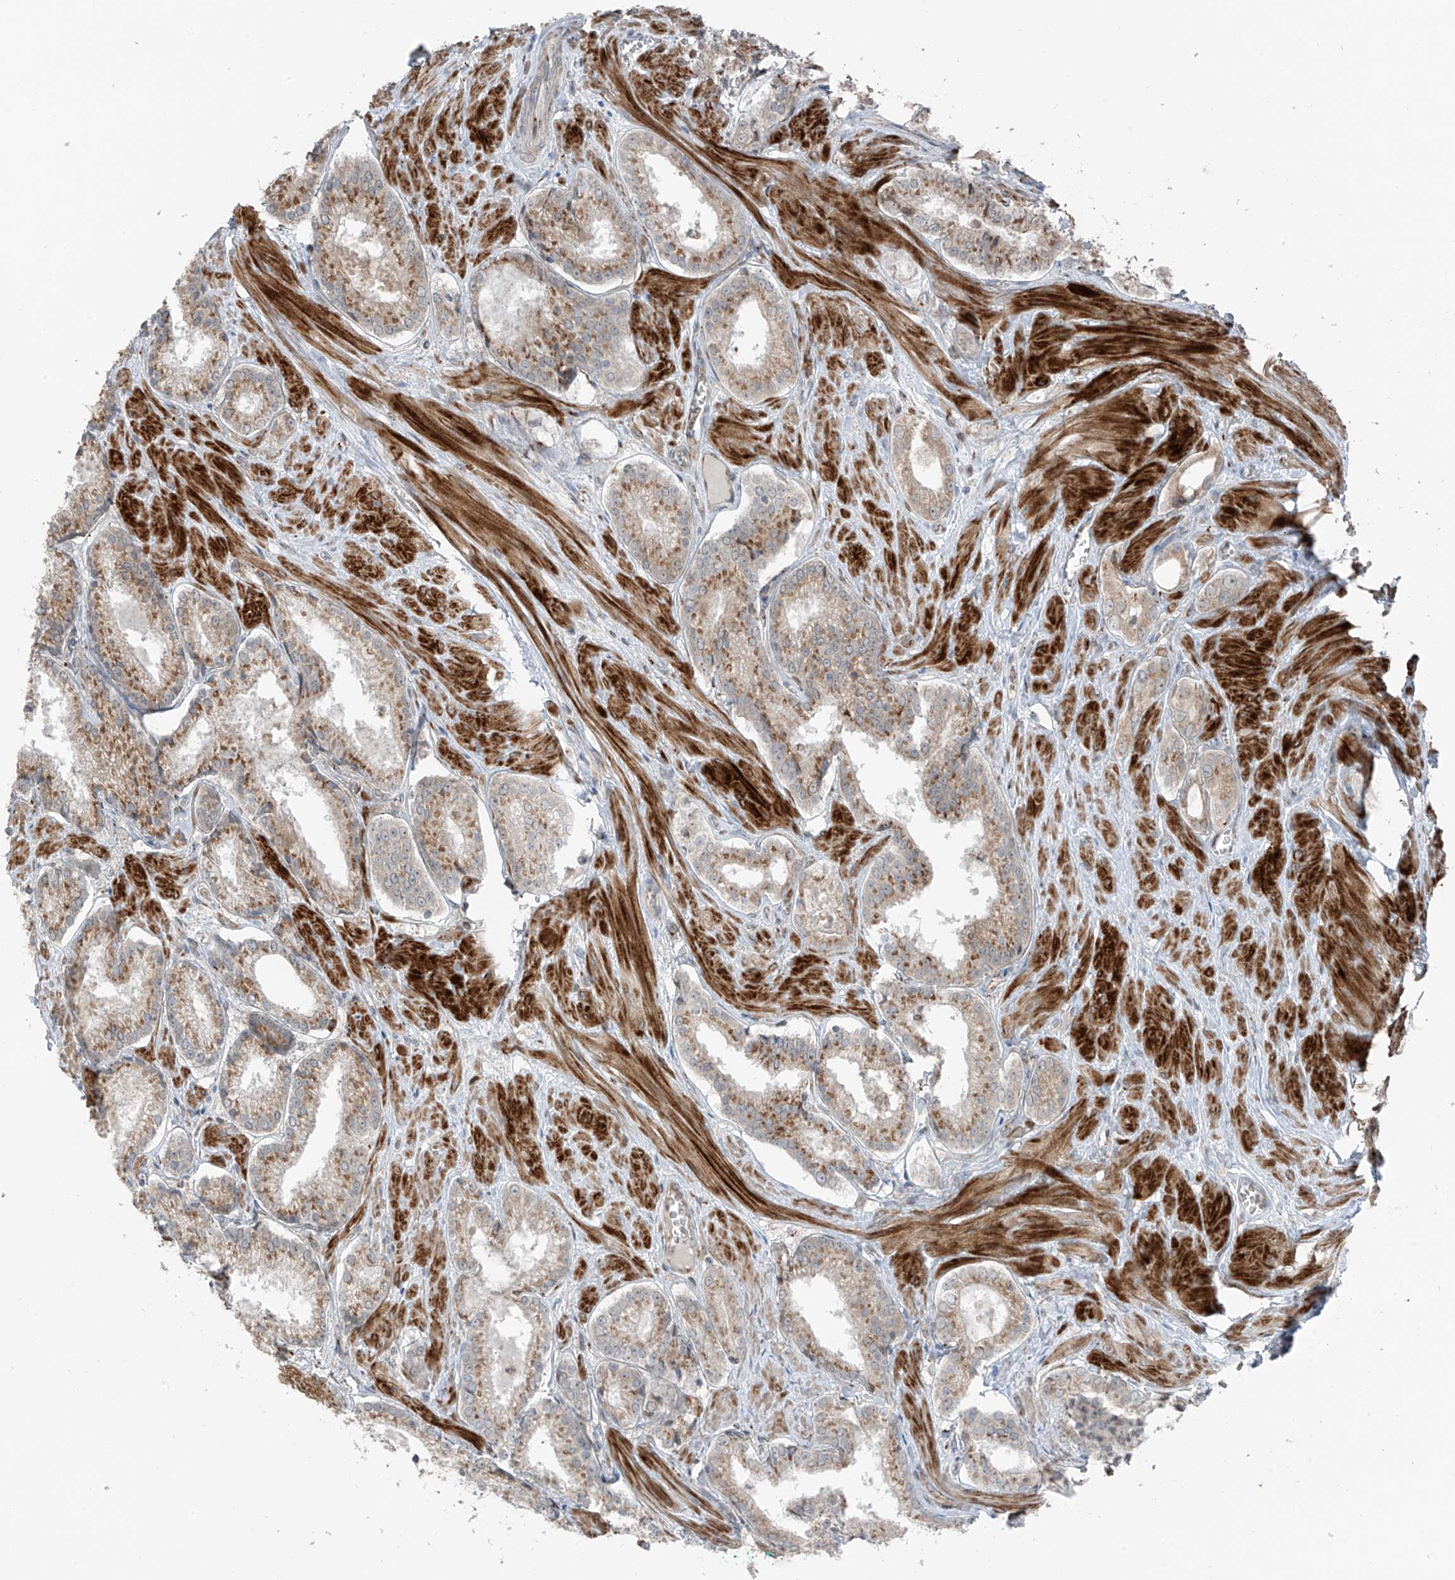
{"staining": {"intensity": "moderate", "quantity": ">75%", "location": "cytoplasmic/membranous"}, "tissue": "prostate cancer", "cell_type": "Tumor cells", "image_type": "cancer", "snomed": [{"axis": "morphology", "description": "Adenocarcinoma, Low grade"}, {"axis": "topography", "description": "Prostate"}], "caption": "The photomicrograph exhibits immunohistochemical staining of prostate cancer. There is moderate cytoplasmic/membranous positivity is appreciated in about >75% of tumor cells.", "gene": "ERLEC1", "patient": {"sex": "male", "age": 54}}